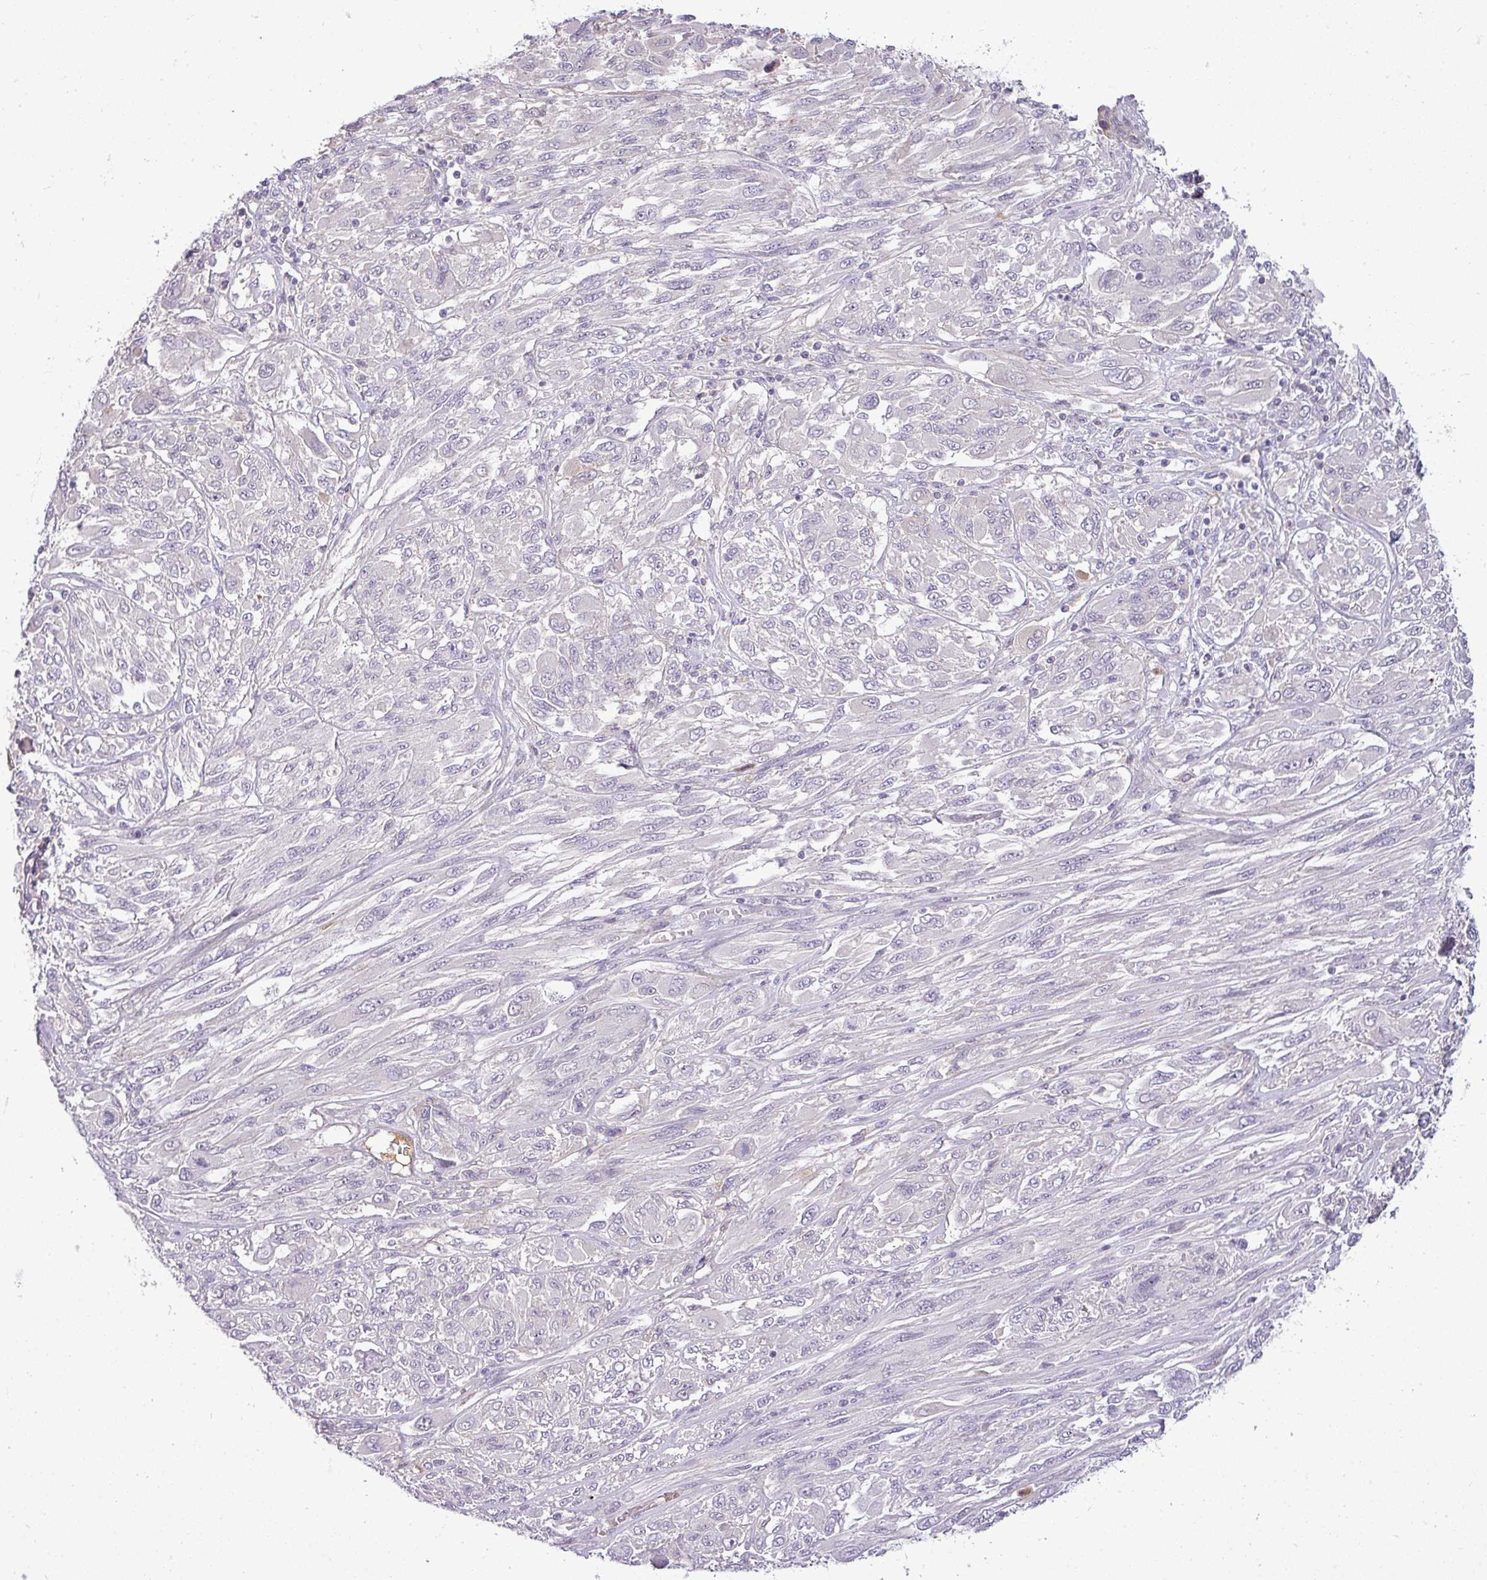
{"staining": {"intensity": "negative", "quantity": "none", "location": "none"}, "tissue": "melanoma", "cell_type": "Tumor cells", "image_type": "cancer", "snomed": [{"axis": "morphology", "description": "Malignant melanoma, NOS"}, {"axis": "topography", "description": "Skin"}], "caption": "Tumor cells are negative for brown protein staining in melanoma.", "gene": "APOM", "patient": {"sex": "female", "age": 91}}